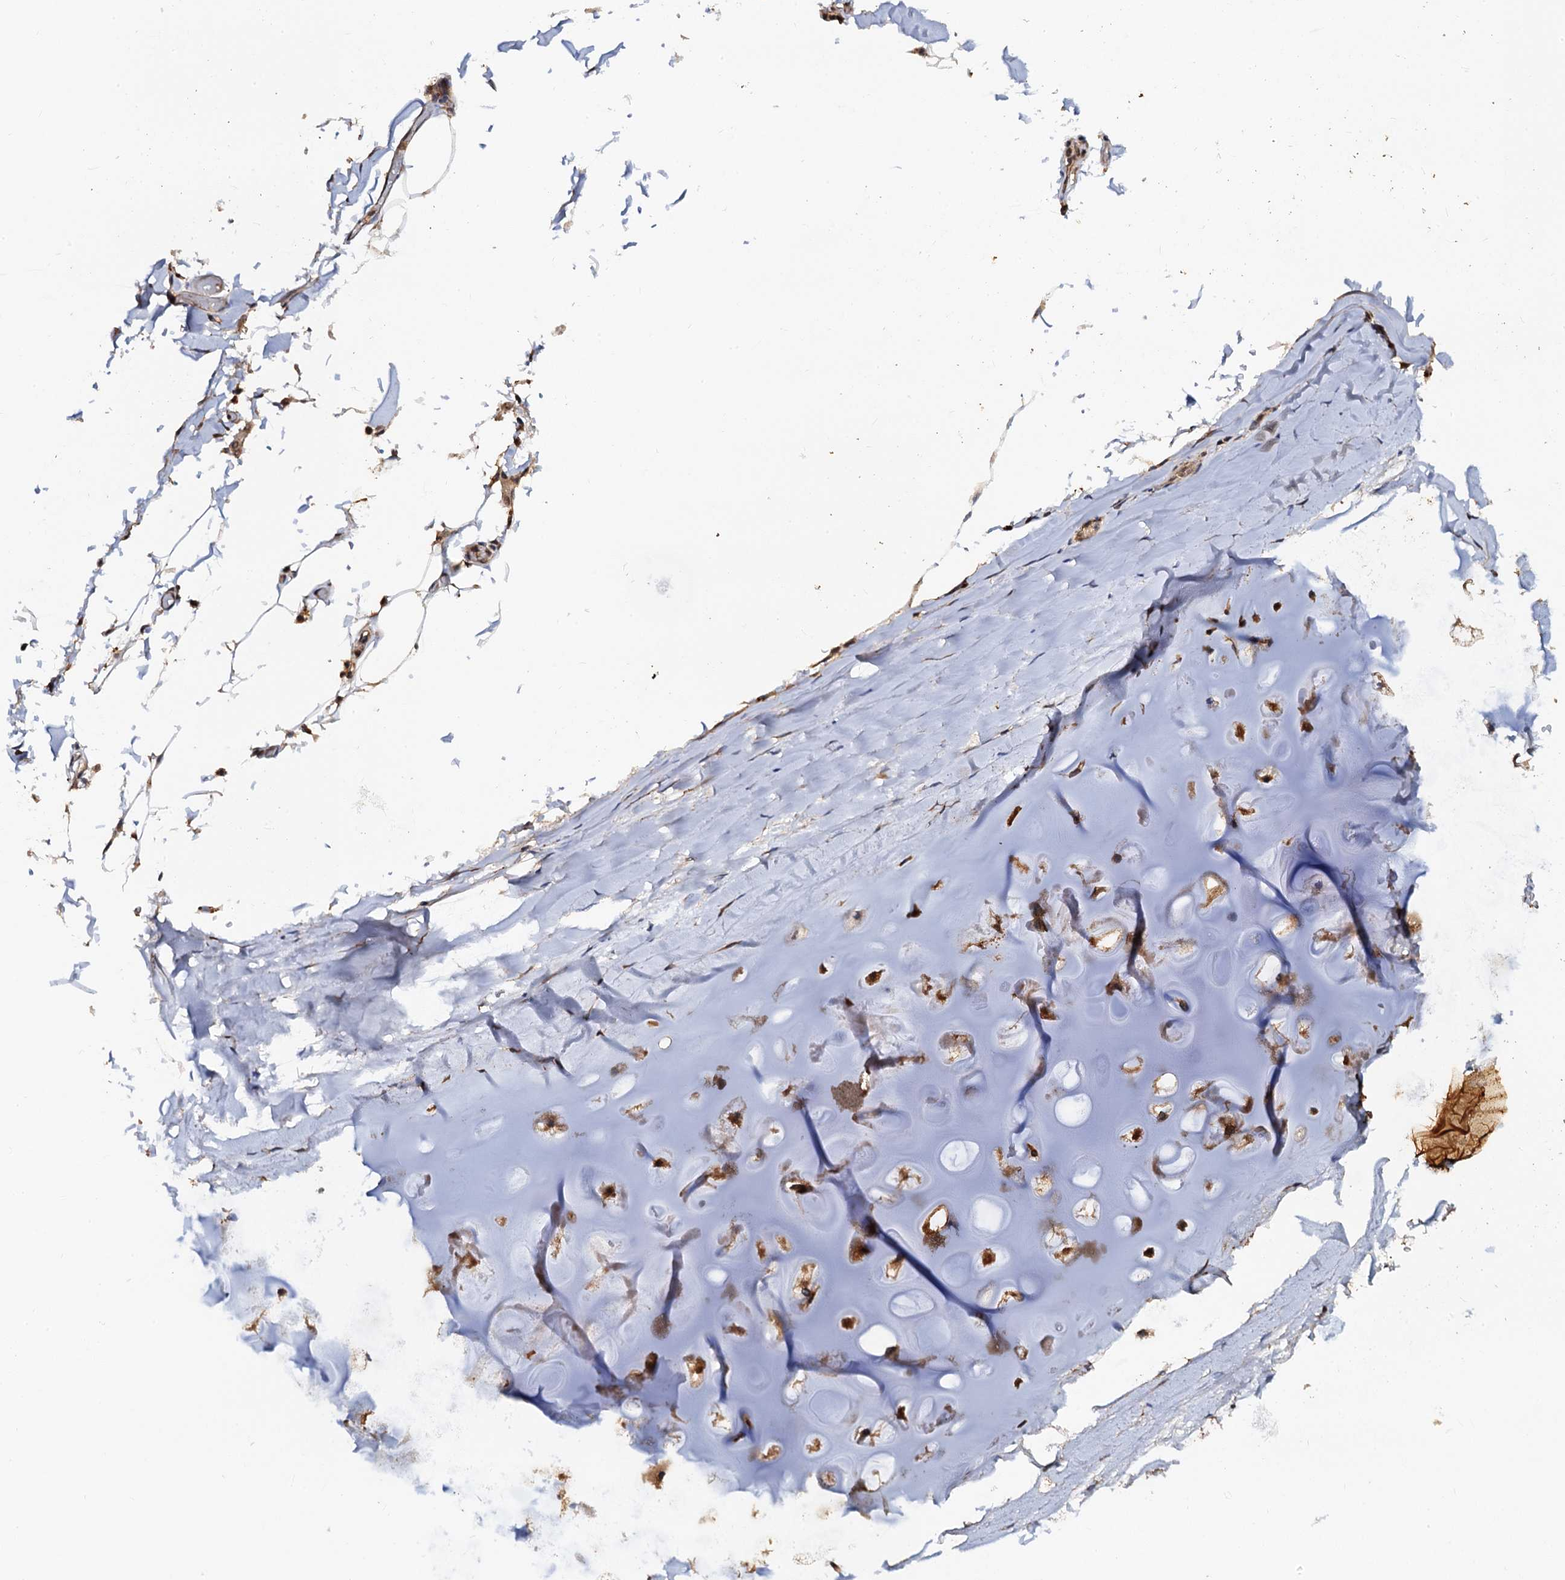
{"staining": {"intensity": "weak", "quantity": "25%-75%", "location": "cytoplasmic/membranous"}, "tissue": "adipose tissue", "cell_type": "Adipocytes", "image_type": "normal", "snomed": [{"axis": "morphology", "description": "Normal tissue, NOS"}, {"axis": "topography", "description": "Bronchus"}], "caption": "A high-resolution histopathology image shows immunohistochemistry staining of unremarkable adipose tissue, which reveals weak cytoplasmic/membranous positivity in approximately 25%-75% of adipocytes. The protein of interest is shown in brown color, while the nuclei are stained blue.", "gene": "MIER2", "patient": {"sex": "male", "age": 66}}